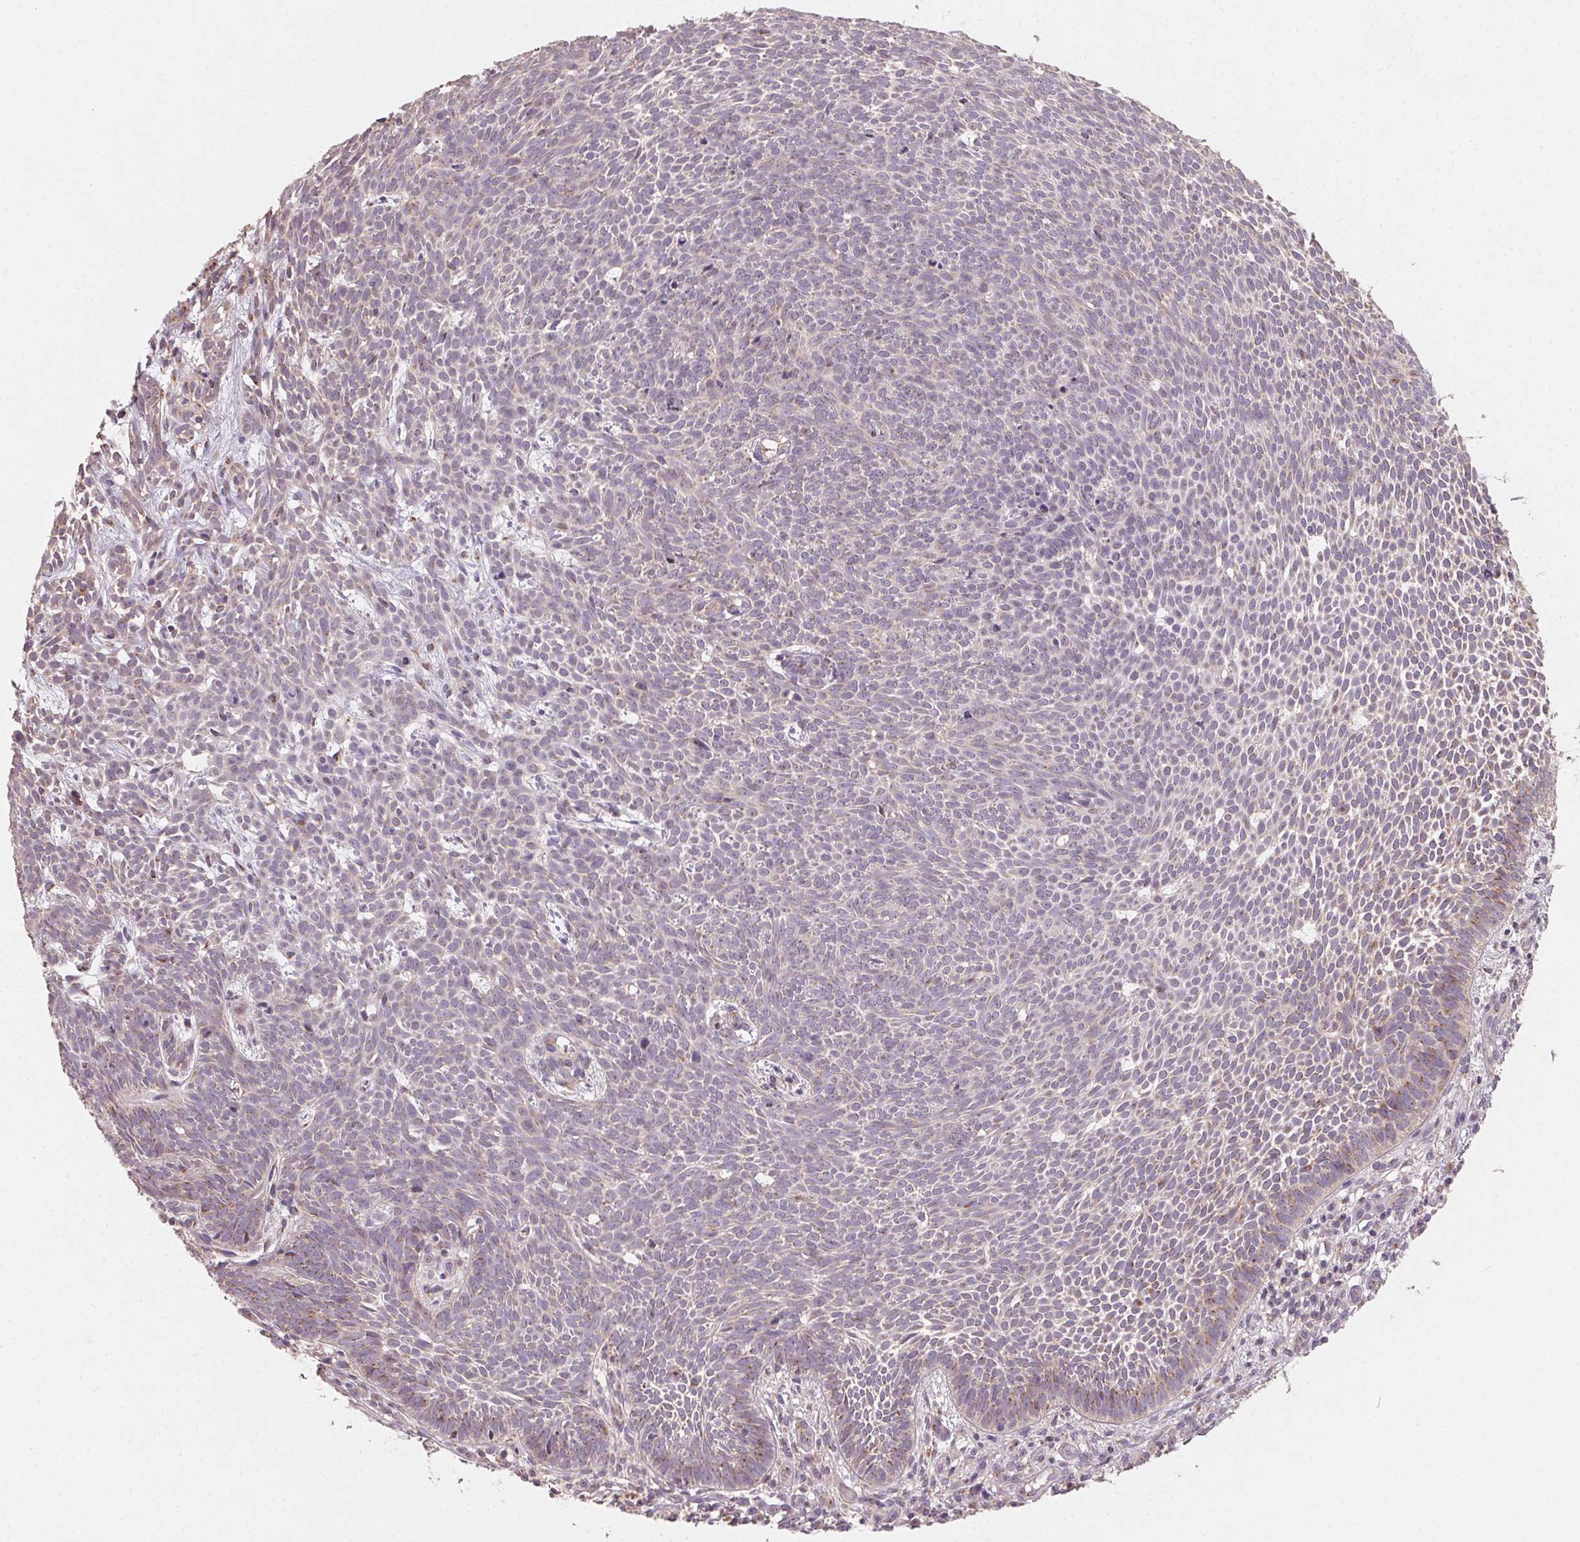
{"staining": {"intensity": "weak", "quantity": "25%-75%", "location": "cytoplasmic/membranous"}, "tissue": "skin cancer", "cell_type": "Tumor cells", "image_type": "cancer", "snomed": [{"axis": "morphology", "description": "Basal cell carcinoma"}, {"axis": "topography", "description": "Skin"}], "caption": "Skin cancer stained with IHC demonstrates weak cytoplasmic/membranous expression in approximately 25%-75% of tumor cells. (DAB (3,3'-diaminobenzidine) = brown stain, brightfield microscopy at high magnification).", "gene": "AP1S1", "patient": {"sex": "male", "age": 59}}